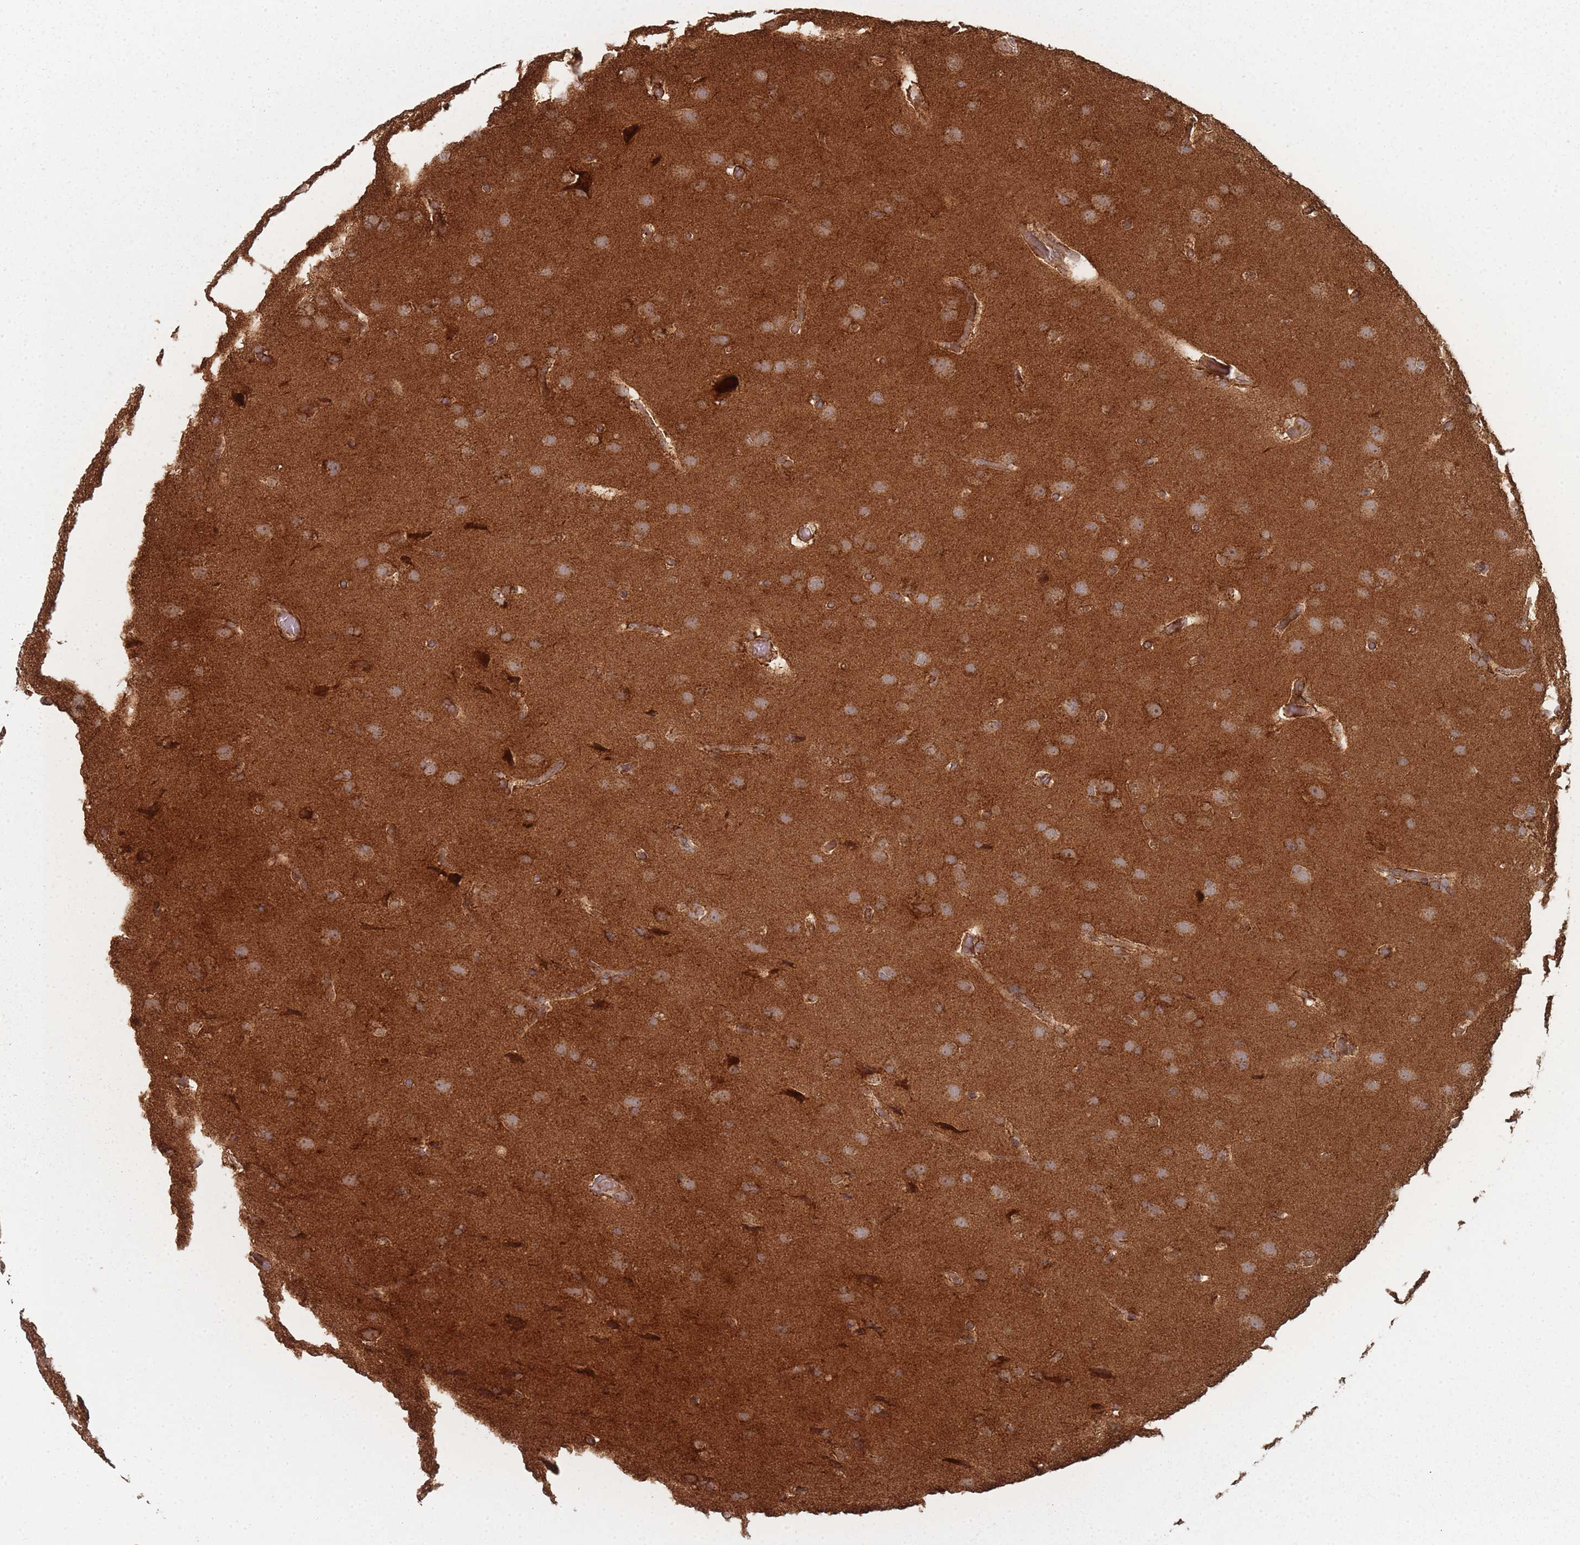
{"staining": {"intensity": "weak", "quantity": ">75%", "location": "cytoplasmic/membranous"}, "tissue": "glioma", "cell_type": "Tumor cells", "image_type": "cancer", "snomed": [{"axis": "morphology", "description": "Glioma, malignant, Low grade"}, {"axis": "topography", "description": "Brain"}], "caption": "A histopathology image showing weak cytoplasmic/membranous staining in approximately >75% of tumor cells in malignant low-grade glioma, as visualized by brown immunohistochemical staining.", "gene": "PSMB3", "patient": {"sex": "female", "age": 32}}